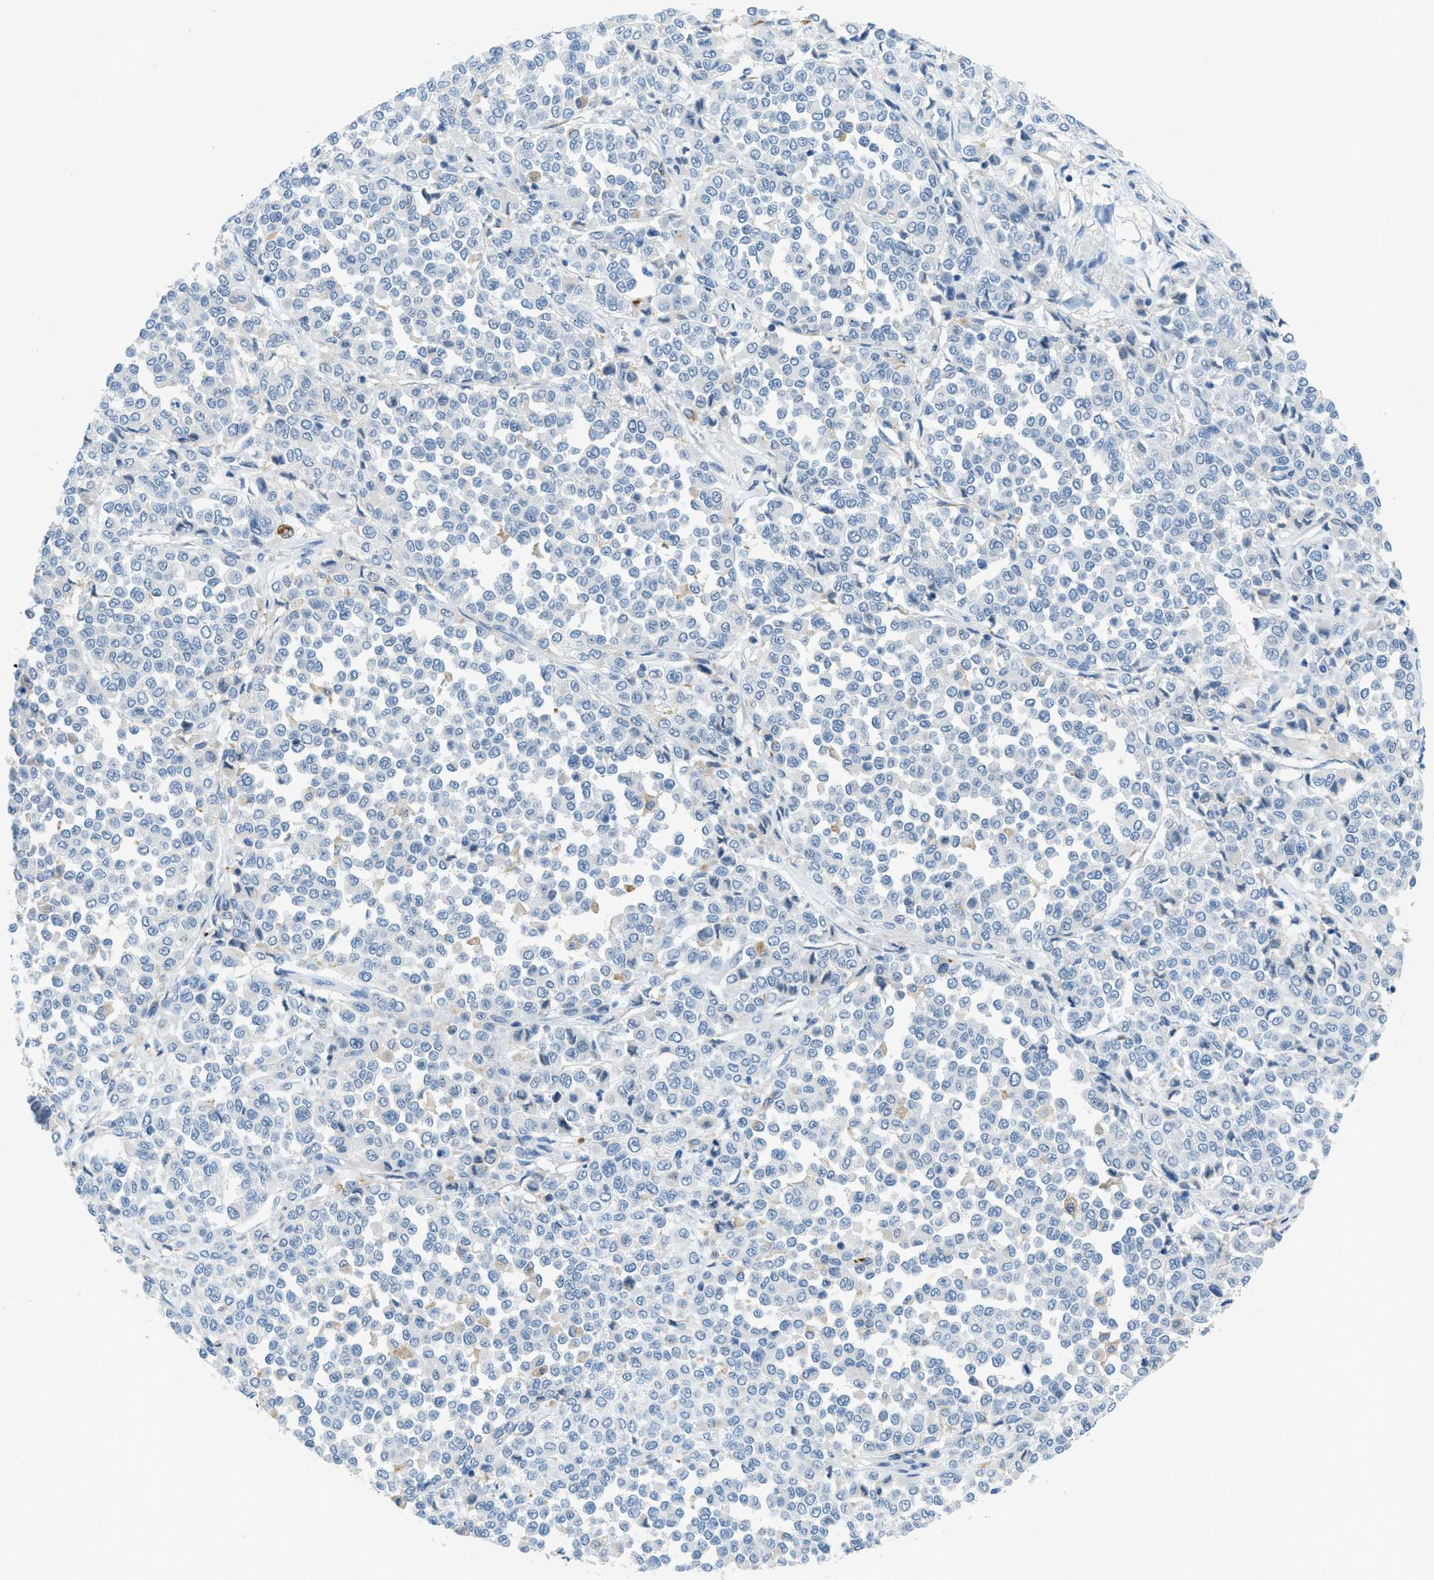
{"staining": {"intensity": "negative", "quantity": "none", "location": "none"}, "tissue": "melanoma", "cell_type": "Tumor cells", "image_type": "cancer", "snomed": [{"axis": "morphology", "description": "Malignant melanoma, Metastatic site"}, {"axis": "topography", "description": "Pancreas"}], "caption": "The micrograph reveals no significant positivity in tumor cells of melanoma. (DAB (3,3'-diaminobenzidine) IHC, high magnification).", "gene": "KLHL8", "patient": {"sex": "female", "age": 30}}